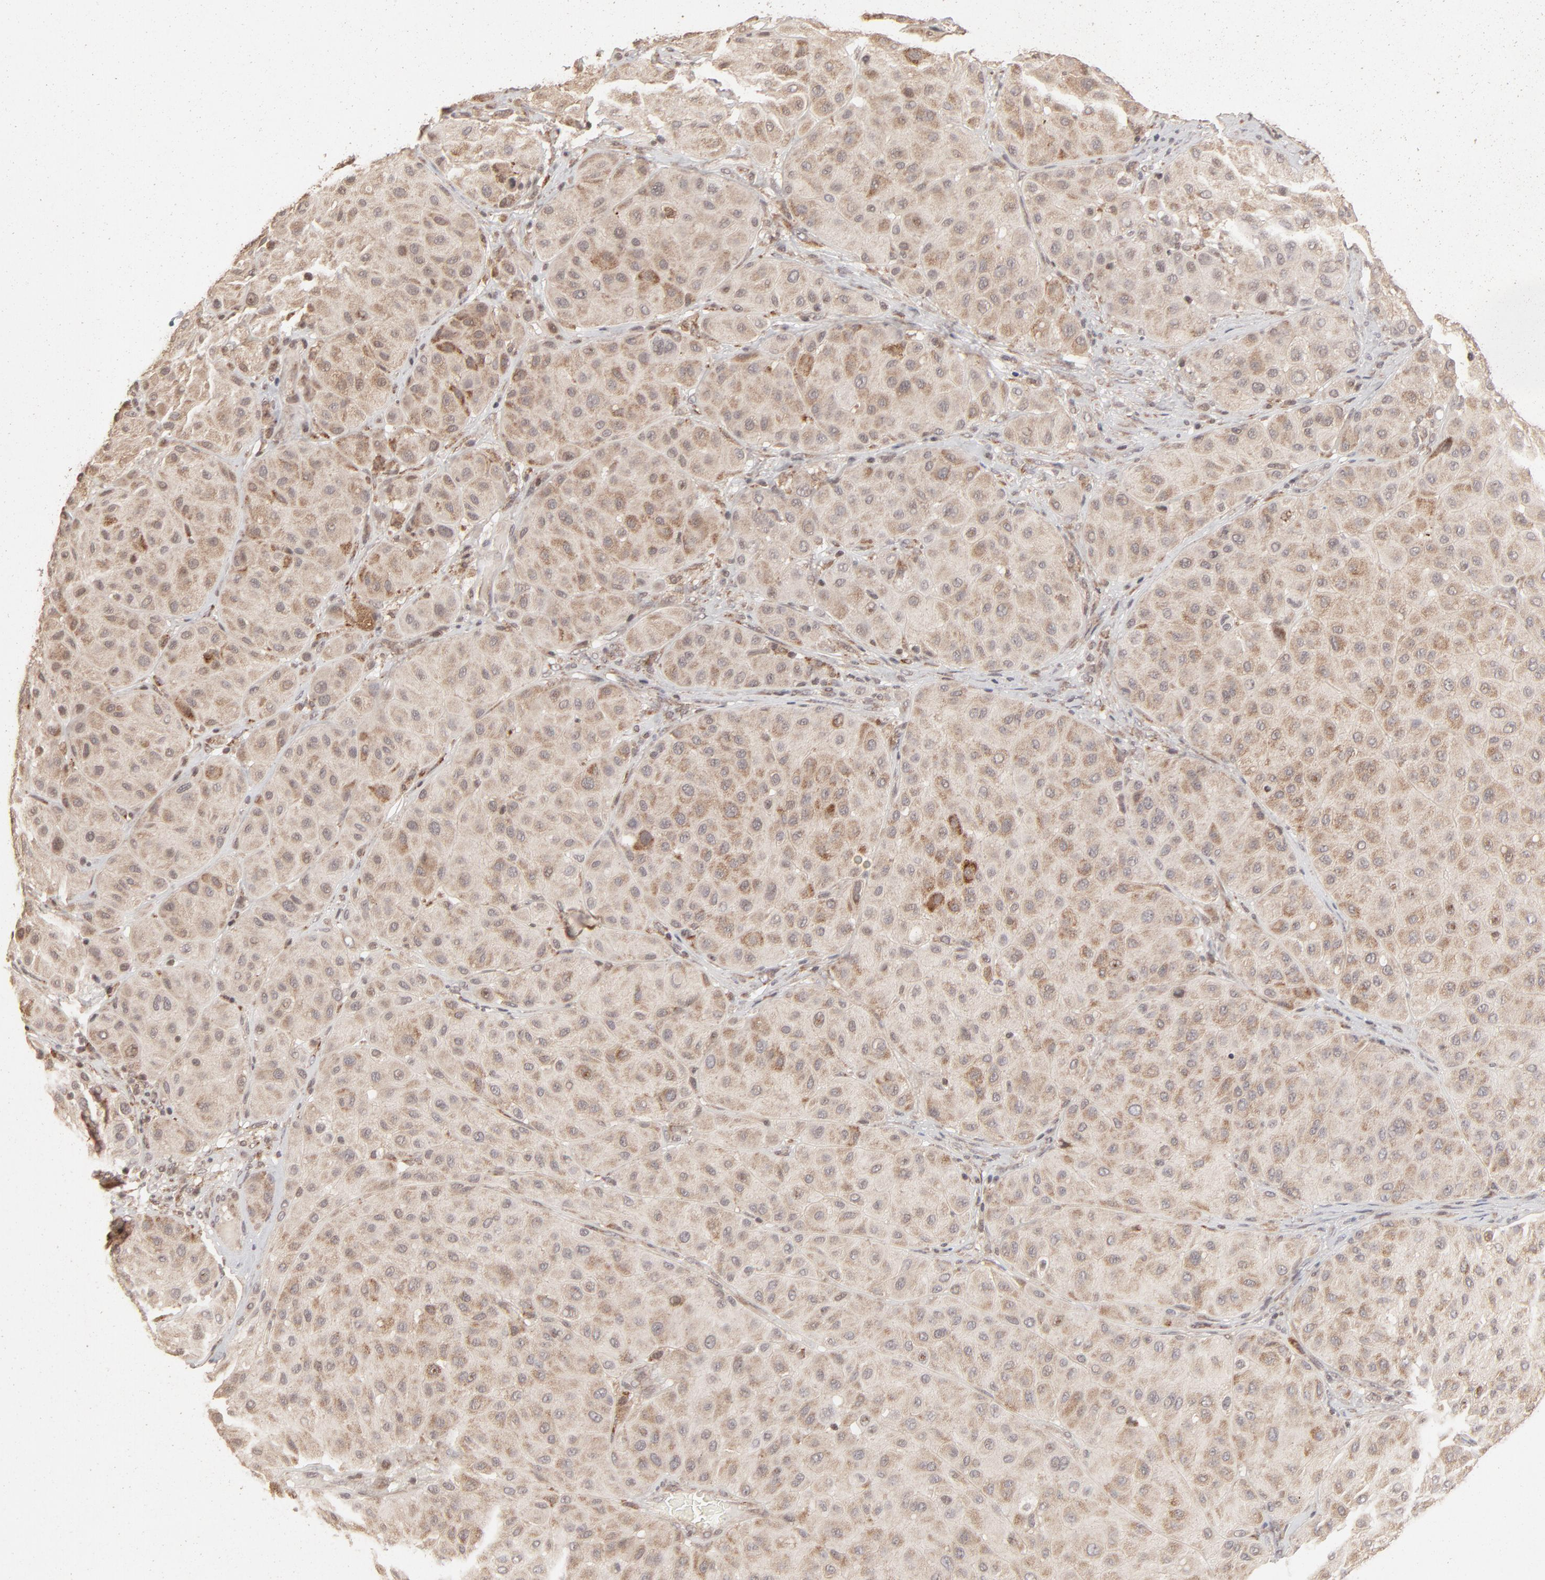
{"staining": {"intensity": "moderate", "quantity": ">75%", "location": "cytoplasmic/membranous"}, "tissue": "melanoma", "cell_type": "Tumor cells", "image_type": "cancer", "snomed": [{"axis": "morphology", "description": "Normal tissue, NOS"}, {"axis": "morphology", "description": "Malignant melanoma, Metastatic site"}, {"axis": "topography", "description": "Skin"}], "caption": "Immunohistochemical staining of malignant melanoma (metastatic site) displays medium levels of moderate cytoplasmic/membranous staining in about >75% of tumor cells.", "gene": "ARIH1", "patient": {"sex": "male", "age": 41}}